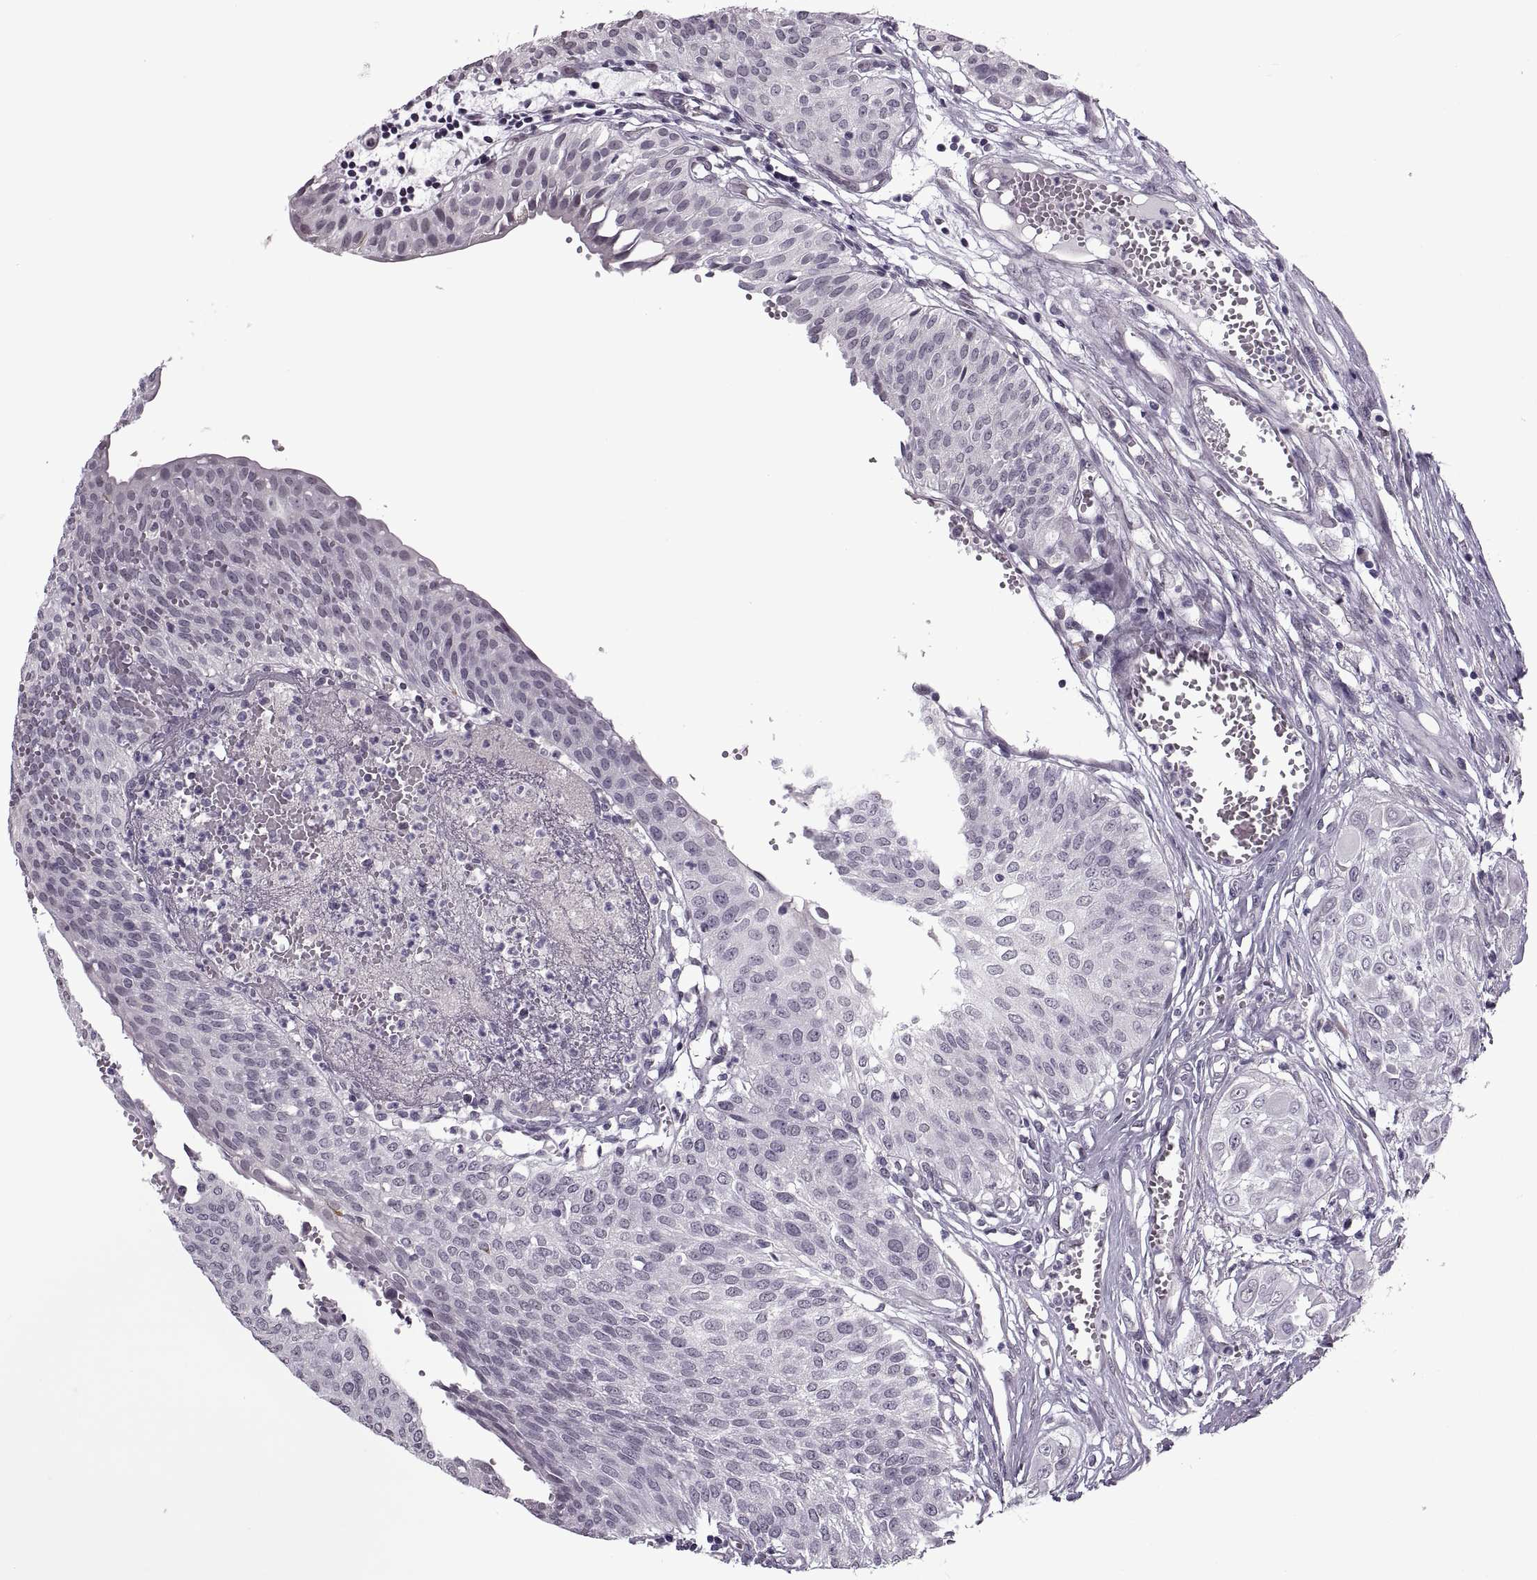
{"staining": {"intensity": "negative", "quantity": "none", "location": "none"}, "tissue": "urothelial cancer", "cell_type": "Tumor cells", "image_type": "cancer", "snomed": [{"axis": "morphology", "description": "Urothelial carcinoma, High grade"}, {"axis": "topography", "description": "Urinary bladder"}], "caption": "A high-resolution micrograph shows immunohistochemistry (IHC) staining of urothelial carcinoma (high-grade), which reveals no significant expression in tumor cells.", "gene": "PRSS37", "patient": {"sex": "male", "age": 57}}